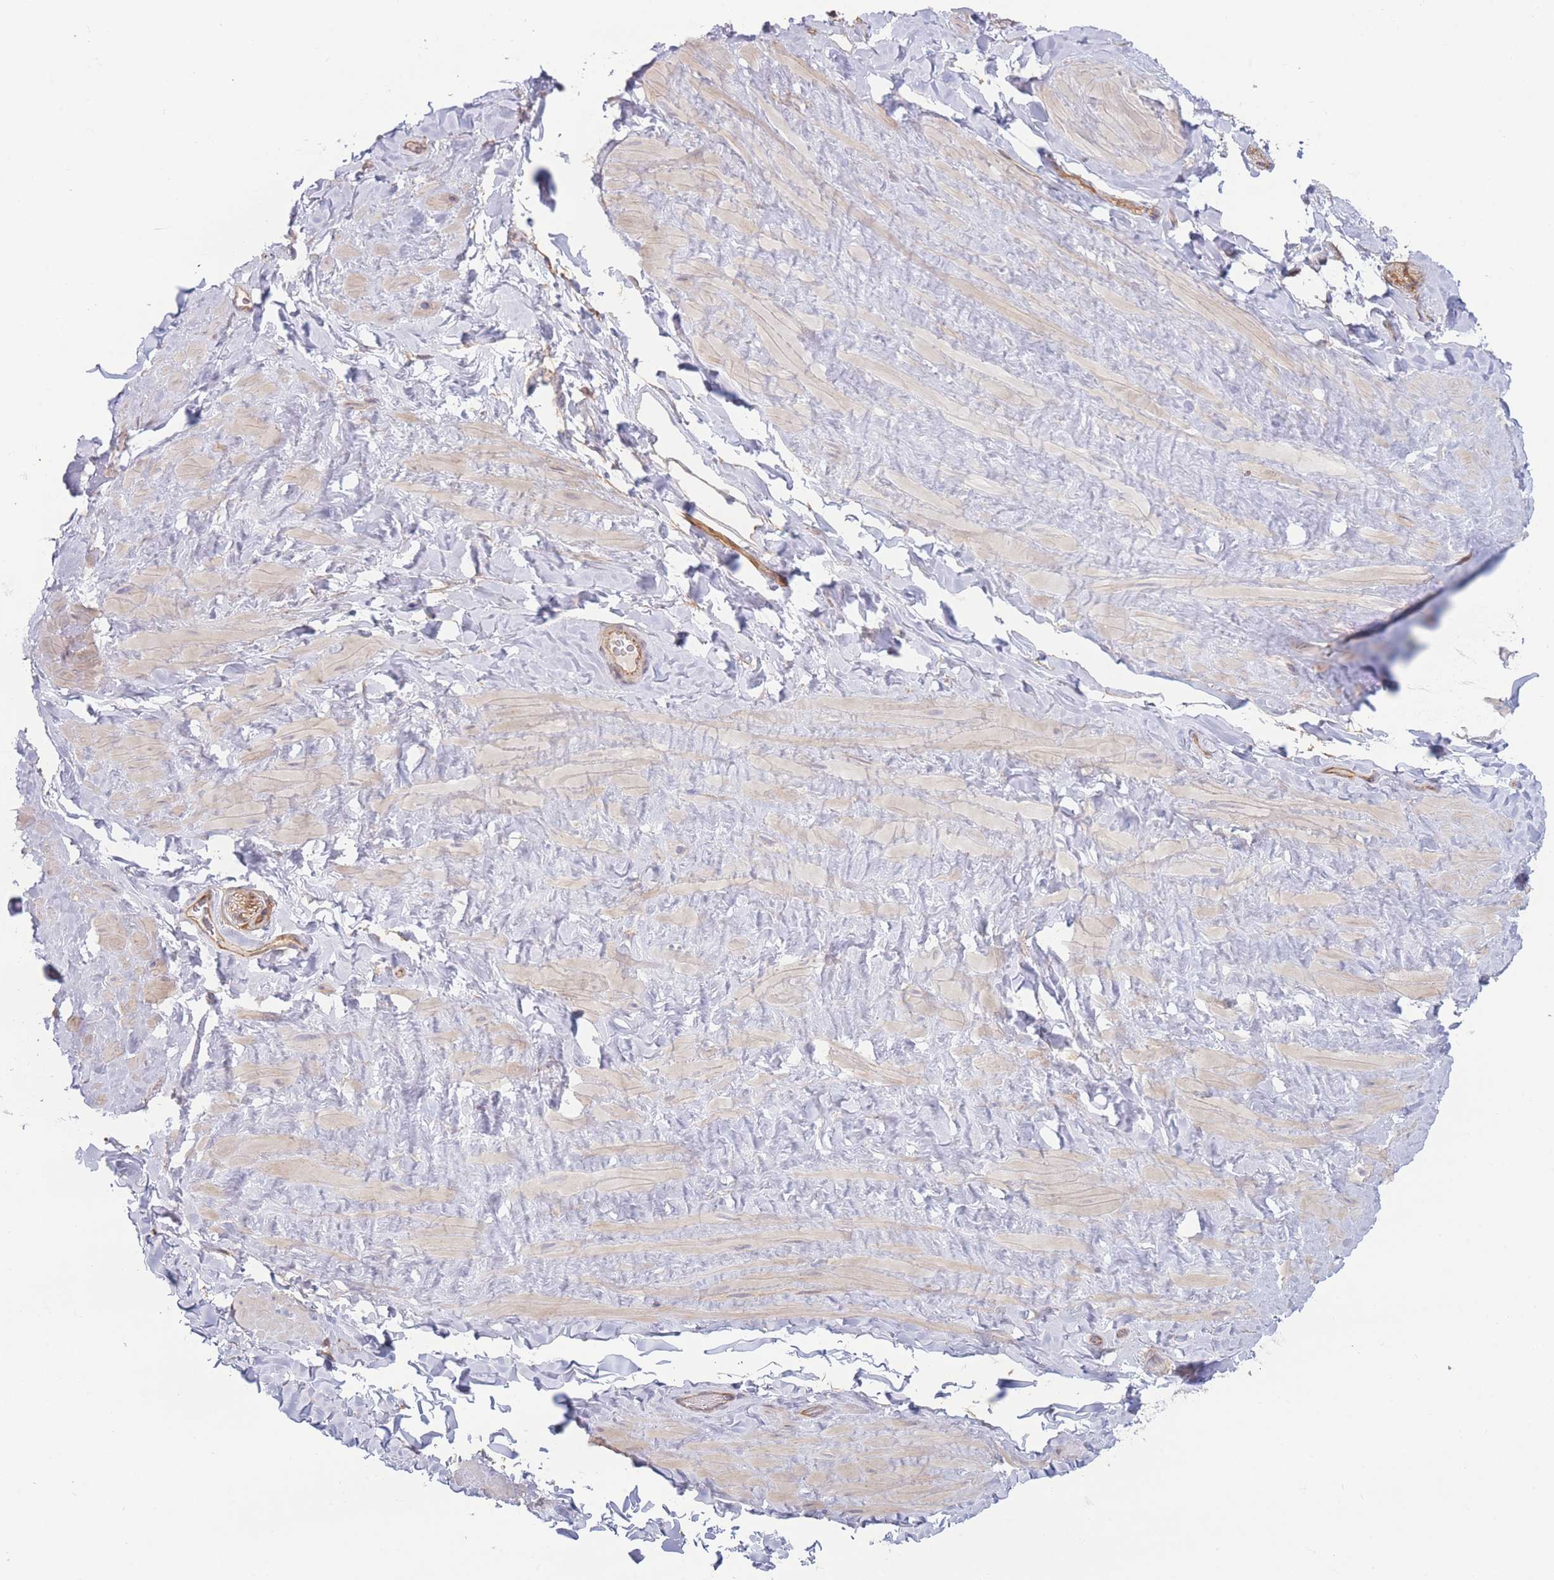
{"staining": {"intensity": "negative", "quantity": "none", "location": "none"}, "tissue": "soft tissue", "cell_type": "Fibroblasts", "image_type": "normal", "snomed": [{"axis": "morphology", "description": "Normal tissue, NOS"}, {"axis": "topography", "description": "Soft tissue"}, {"axis": "topography", "description": "Vascular tissue"}], "caption": "This is an immunohistochemistry photomicrograph of normal soft tissue. There is no staining in fibroblasts.", "gene": "WDR93", "patient": {"sex": "male", "age": 41}}